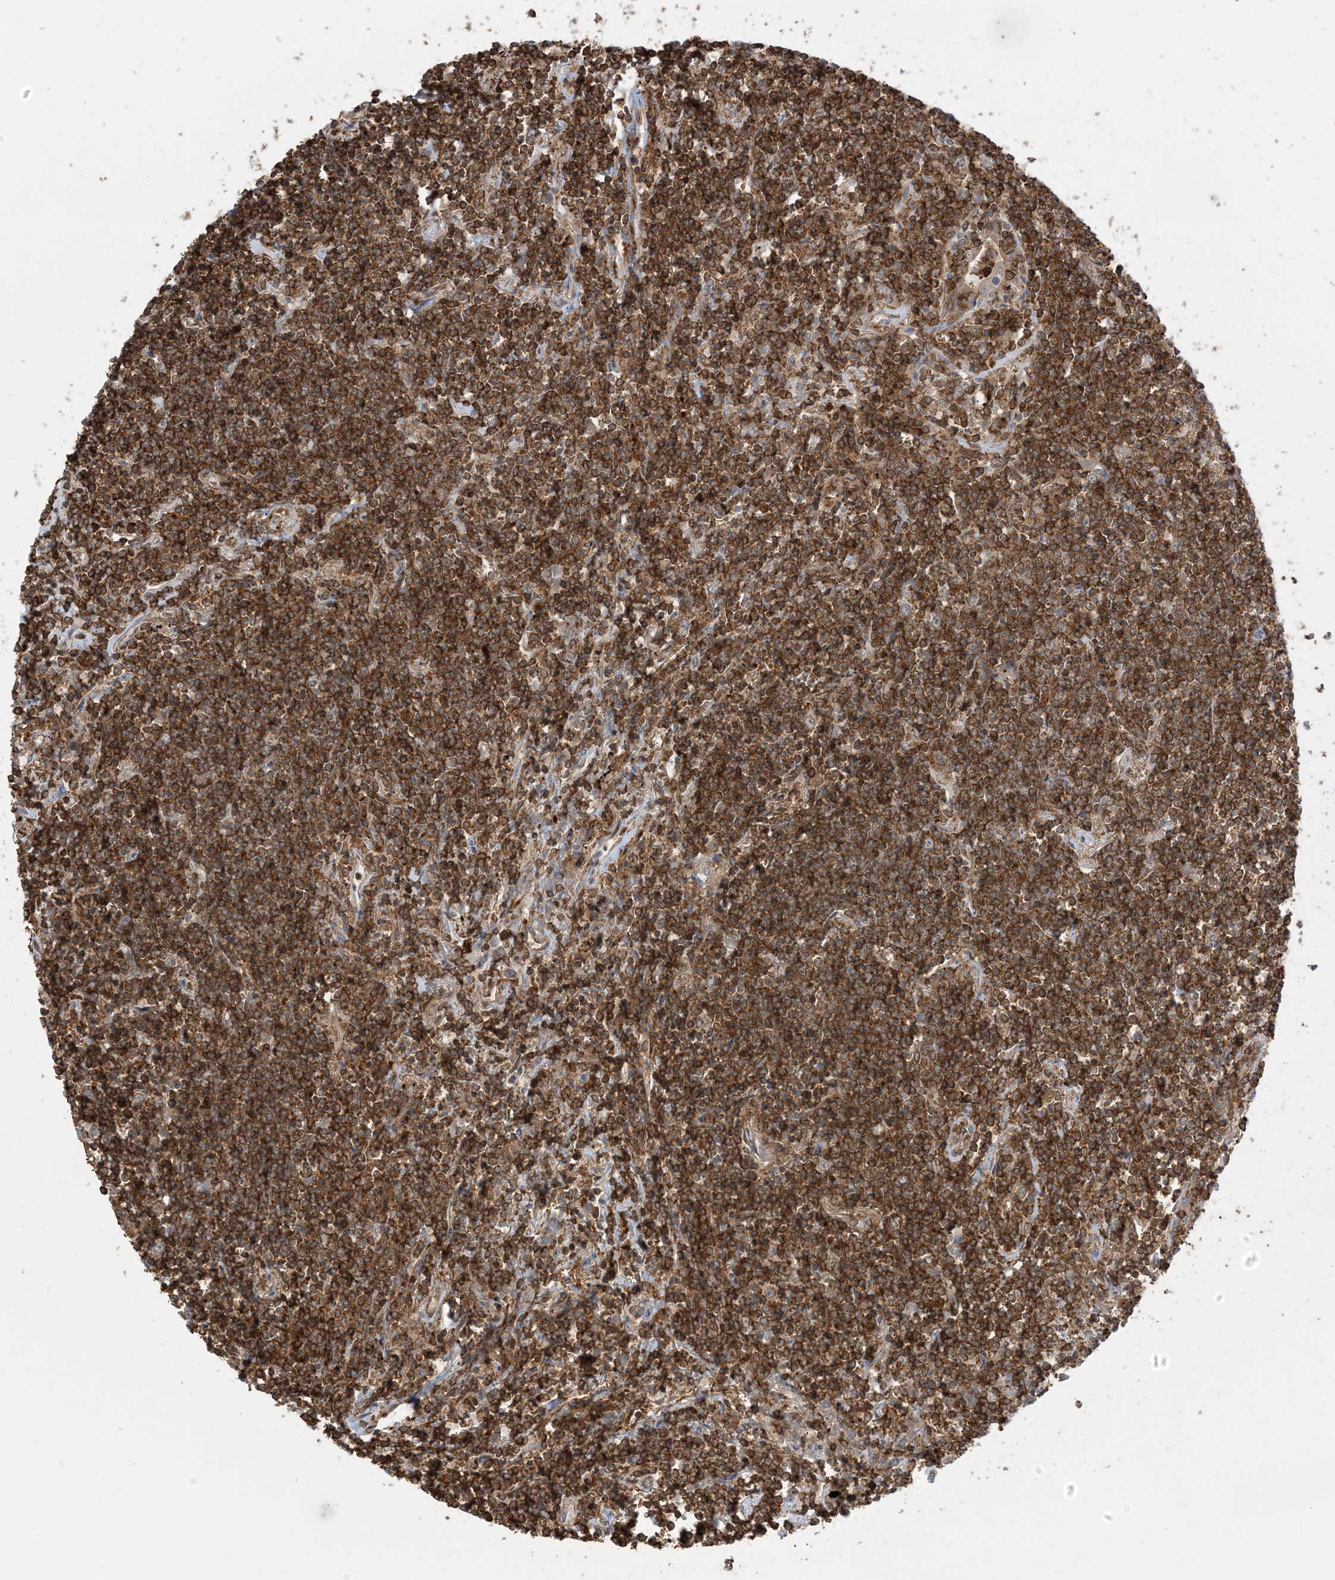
{"staining": {"intensity": "strong", "quantity": ">75%", "location": "cytoplasmic/membranous"}, "tissue": "lymphoma", "cell_type": "Tumor cells", "image_type": "cancer", "snomed": [{"axis": "morphology", "description": "Malignant lymphoma, non-Hodgkin's type, Low grade"}, {"axis": "topography", "description": "Lung"}], "caption": "Immunohistochemistry staining of low-grade malignant lymphoma, non-Hodgkin's type, which demonstrates high levels of strong cytoplasmic/membranous positivity in about >75% of tumor cells indicating strong cytoplasmic/membranous protein expression. The staining was performed using DAB (3,3'-diaminobenzidine) (brown) for protein detection and nuclei were counterstained in hematoxylin (blue).", "gene": "CAPZB", "patient": {"sex": "female", "age": 71}}